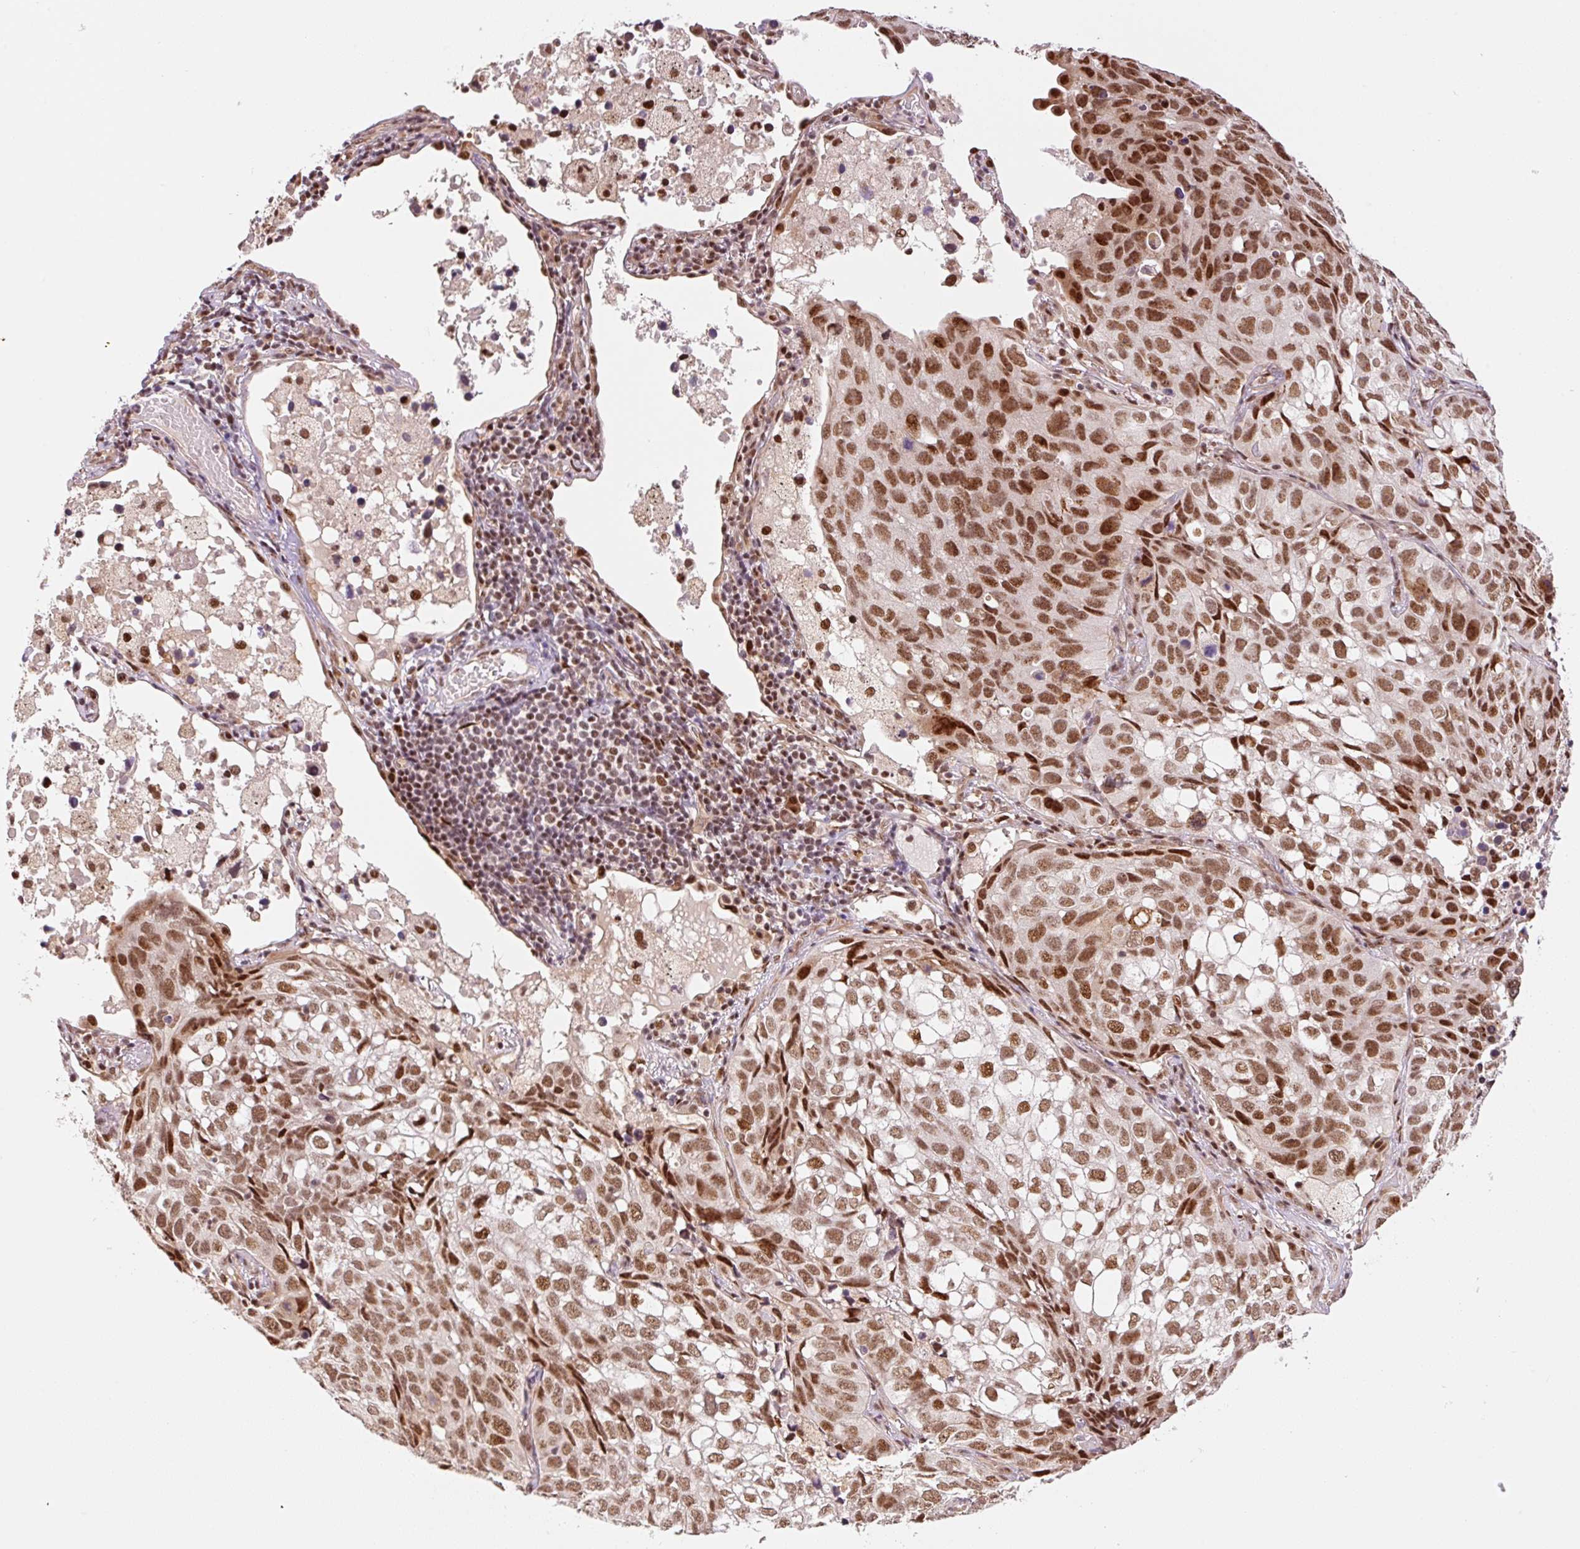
{"staining": {"intensity": "moderate", "quantity": ">75%", "location": "nuclear"}, "tissue": "lung cancer", "cell_type": "Tumor cells", "image_type": "cancer", "snomed": [{"axis": "morphology", "description": "Squamous cell carcinoma, NOS"}, {"axis": "topography", "description": "Lung"}], "caption": "Moderate nuclear positivity is seen in approximately >75% of tumor cells in lung cancer (squamous cell carcinoma).", "gene": "INTS8", "patient": {"sex": "male", "age": 60}}